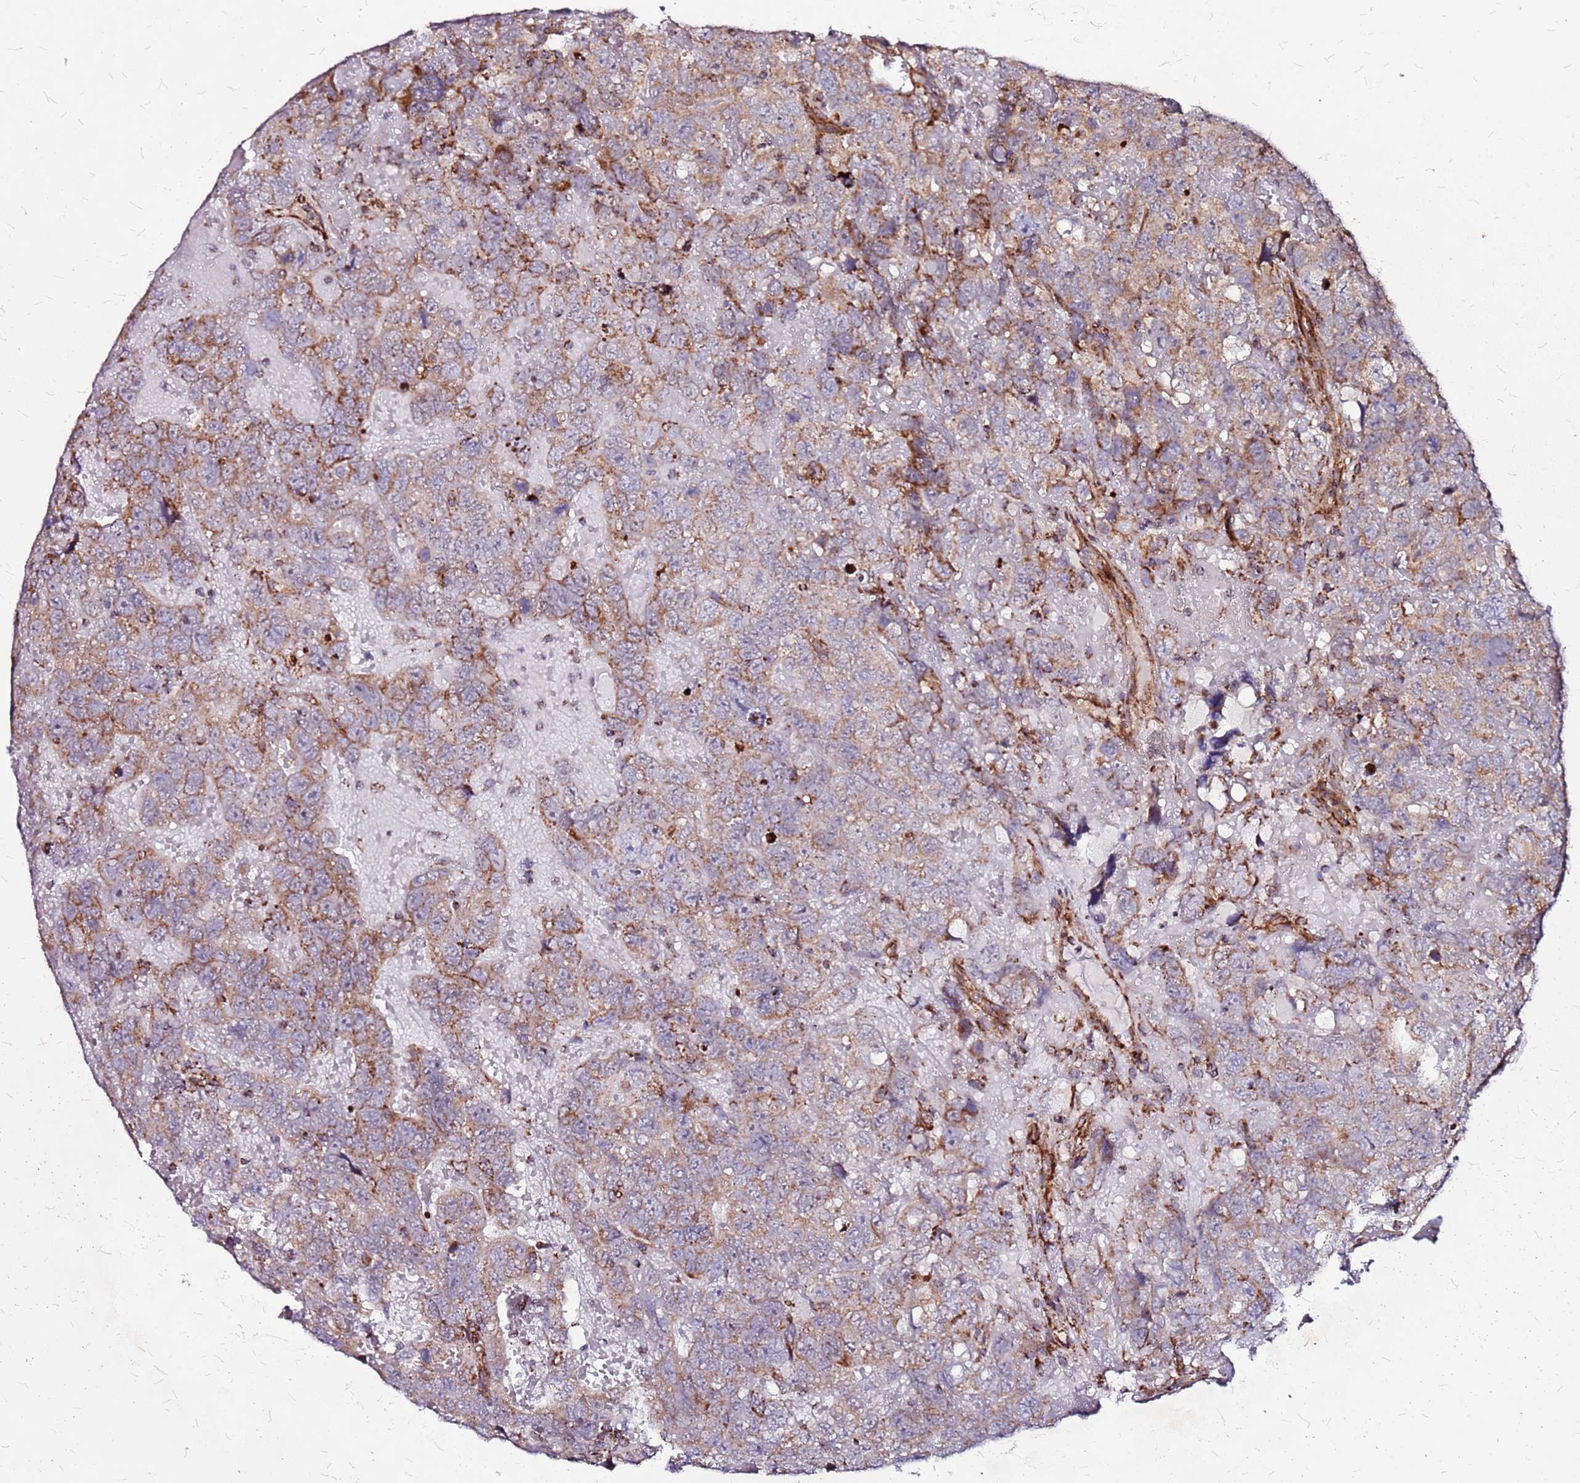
{"staining": {"intensity": "moderate", "quantity": "25%-75%", "location": "cytoplasmic/membranous"}, "tissue": "testis cancer", "cell_type": "Tumor cells", "image_type": "cancer", "snomed": [{"axis": "morphology", "description": "Carcinoma, Embryonal, NOS"}, {"axis": "topography", "description": "Testis"}], "caption": "The photomicrograph shows a brown stain indicating the presence of a protein in the cytoplasmic/membranous of tumor cells in testis cancer (embryonal carcinoma).", "gene": "OR51T1", "patient": {"sex": "male", "age": 45}}